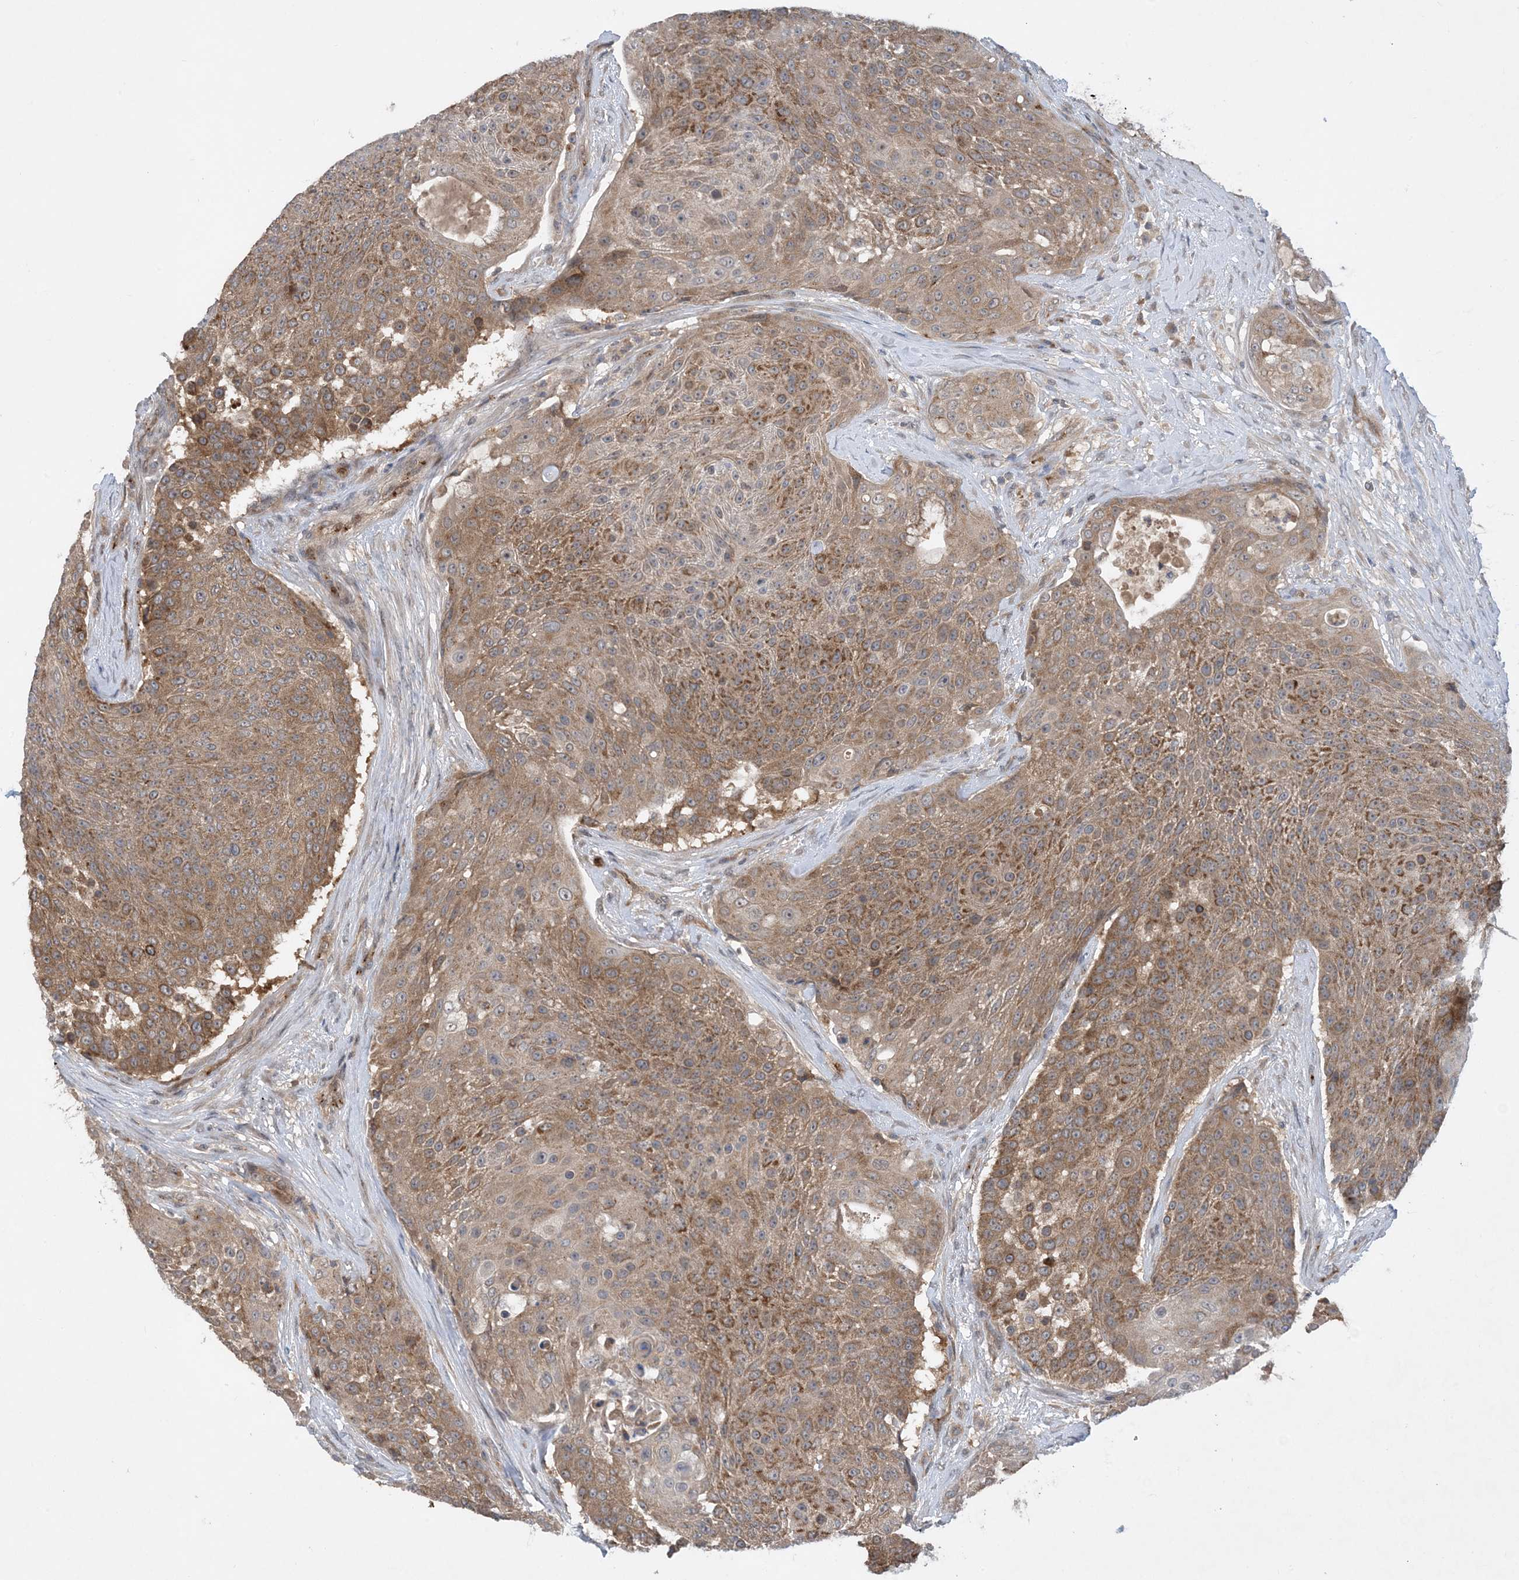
{"staining": {"intensity": "moderate", "quantity": ">75%", "location": "cytoplasmic/membranous"}, "tissue": "urothelial cancer", "cell_type": "Tumor cells", "image_type": "cancer", "snomed": [{"axis": "morphology", "description": "Urothelial carcinoma, High grade"}, {"axis": "topography", "description": "Urinary bladder"}], "caption": "Immunohistochemistry (IHC) photomicrograph of high-grade urothelial carcinoma stained for a protein (brown), which shows medium levels of moderate cytoplasmic/membranous staining in about >75% of tumor cells.", "gene": "TINAG", "patient": {"sex": "female", "age": 63}}